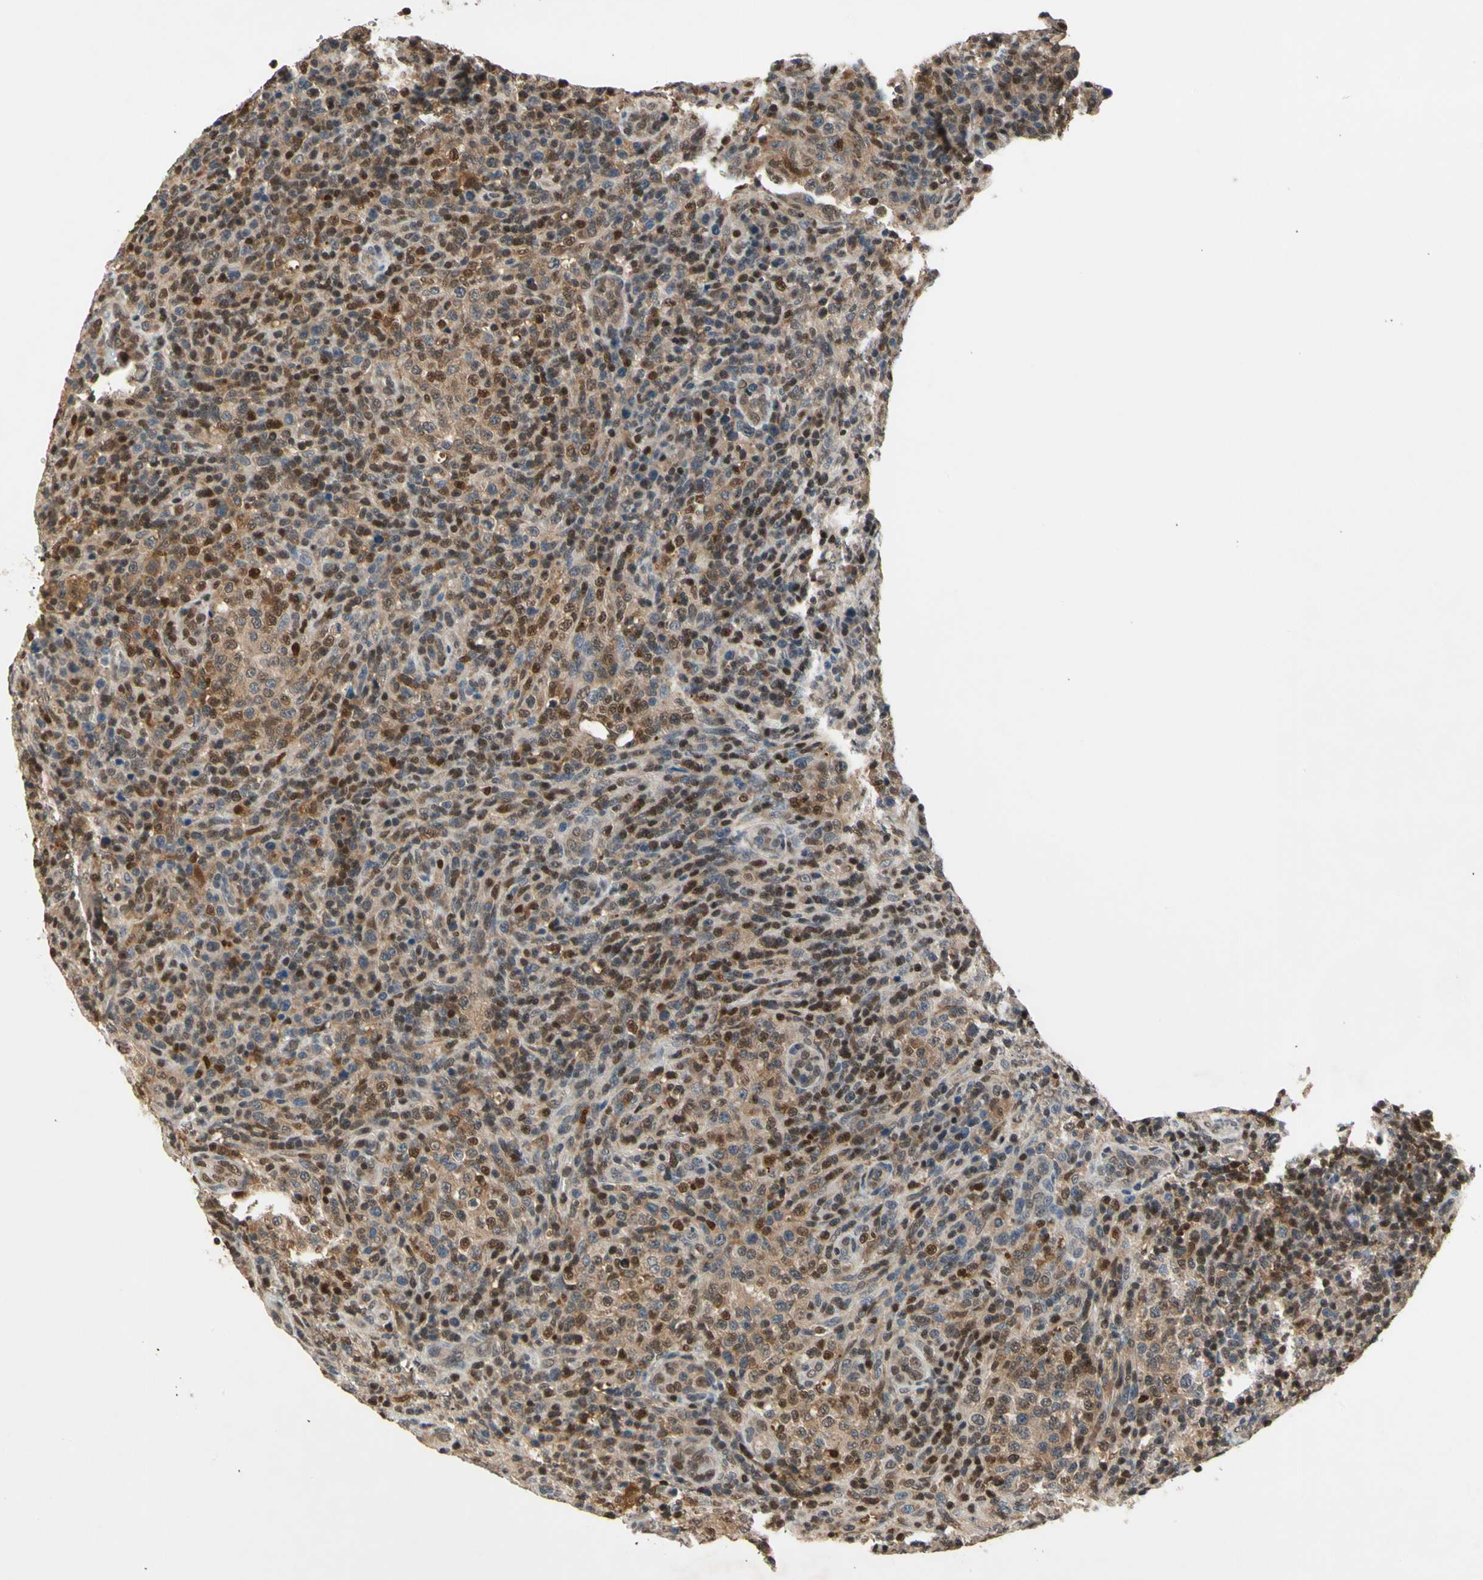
{"staining": {"intensity": "moderate", "quantity": ">75%", "location": "nuclear"}, "tissue": "lymphoma", "cell_type": "Tumor cells", "image_type": "cancer", "snomed": [{"axis": "morphology", "description": "Malignant lymphoma, non-Hodgkin's type, High grade"}, {"axis": "topography", "description": "Lymph node"}], "caption": "Immunohistochemical staining of human lymphoma displays medium levels of moderate nuclear positivity in about >75% of tumor cells. The protein of interest is shown in brown color, while the nuclei are stained blue.", "gene": "GSR", "patient": {"sex": "female", "age": 76}}